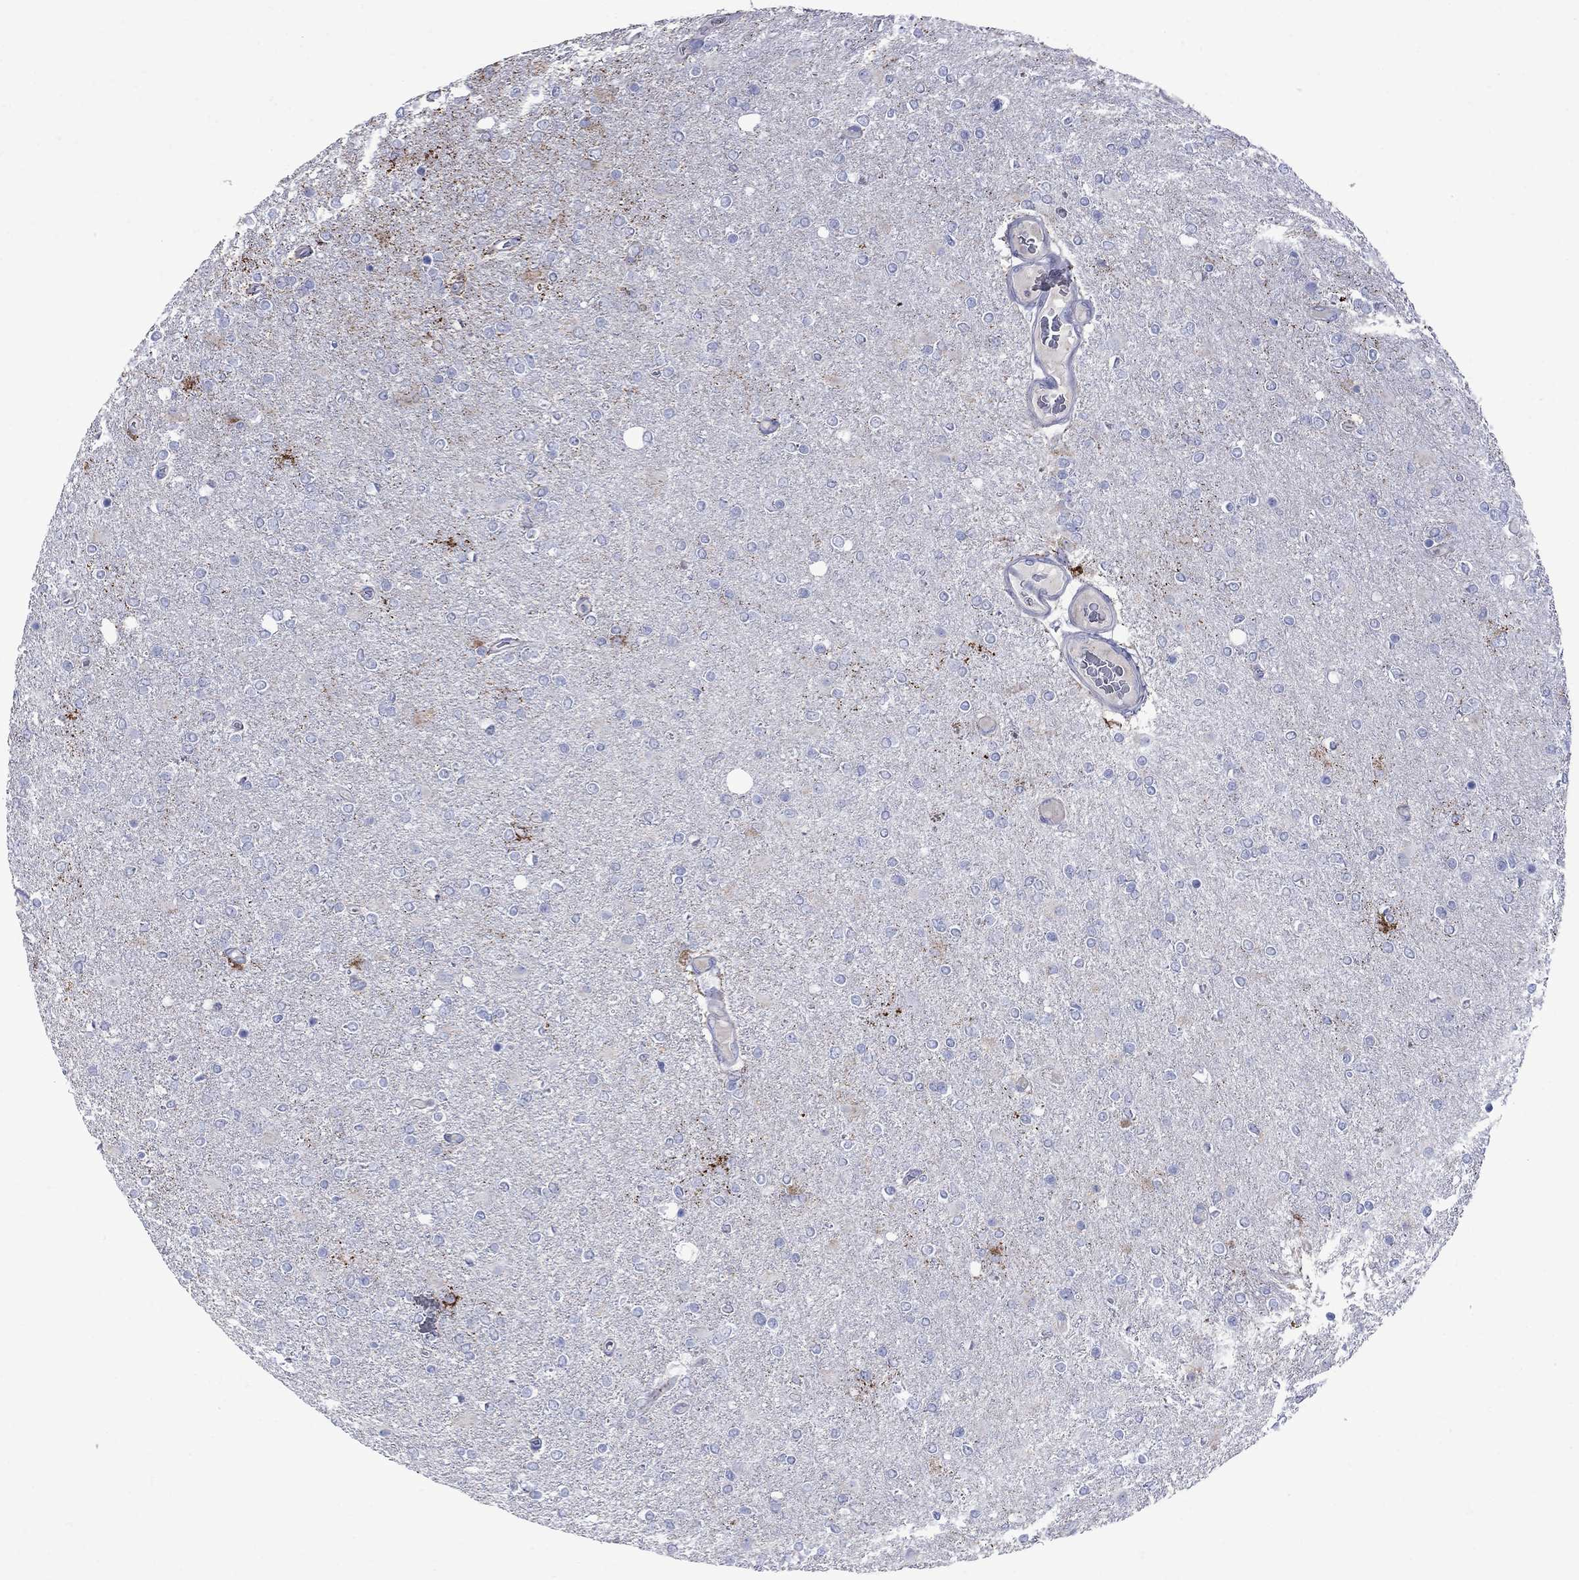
{"staining": {"intensity": "strong", "quantity": "<25%", "location": "cytoplasmic/membranous"}, "tissue": "glioma", "cell_type": "Tumor cells", "image_type": "cancer", "snomed": [{"axis": "morphology", "description": "Glioma, malignant, High grade"}, {"axis": "topography", "description": "Cerebral cortex"}], "caption": "Protein expression by immunohistochemistry exhibits strong cytoplasmic/membranous positivity in about <25% of tumor cells in malignant glioma (high-grade).", "gene": "SESTD1", "patient": {"sex": "male", "age": 70}}